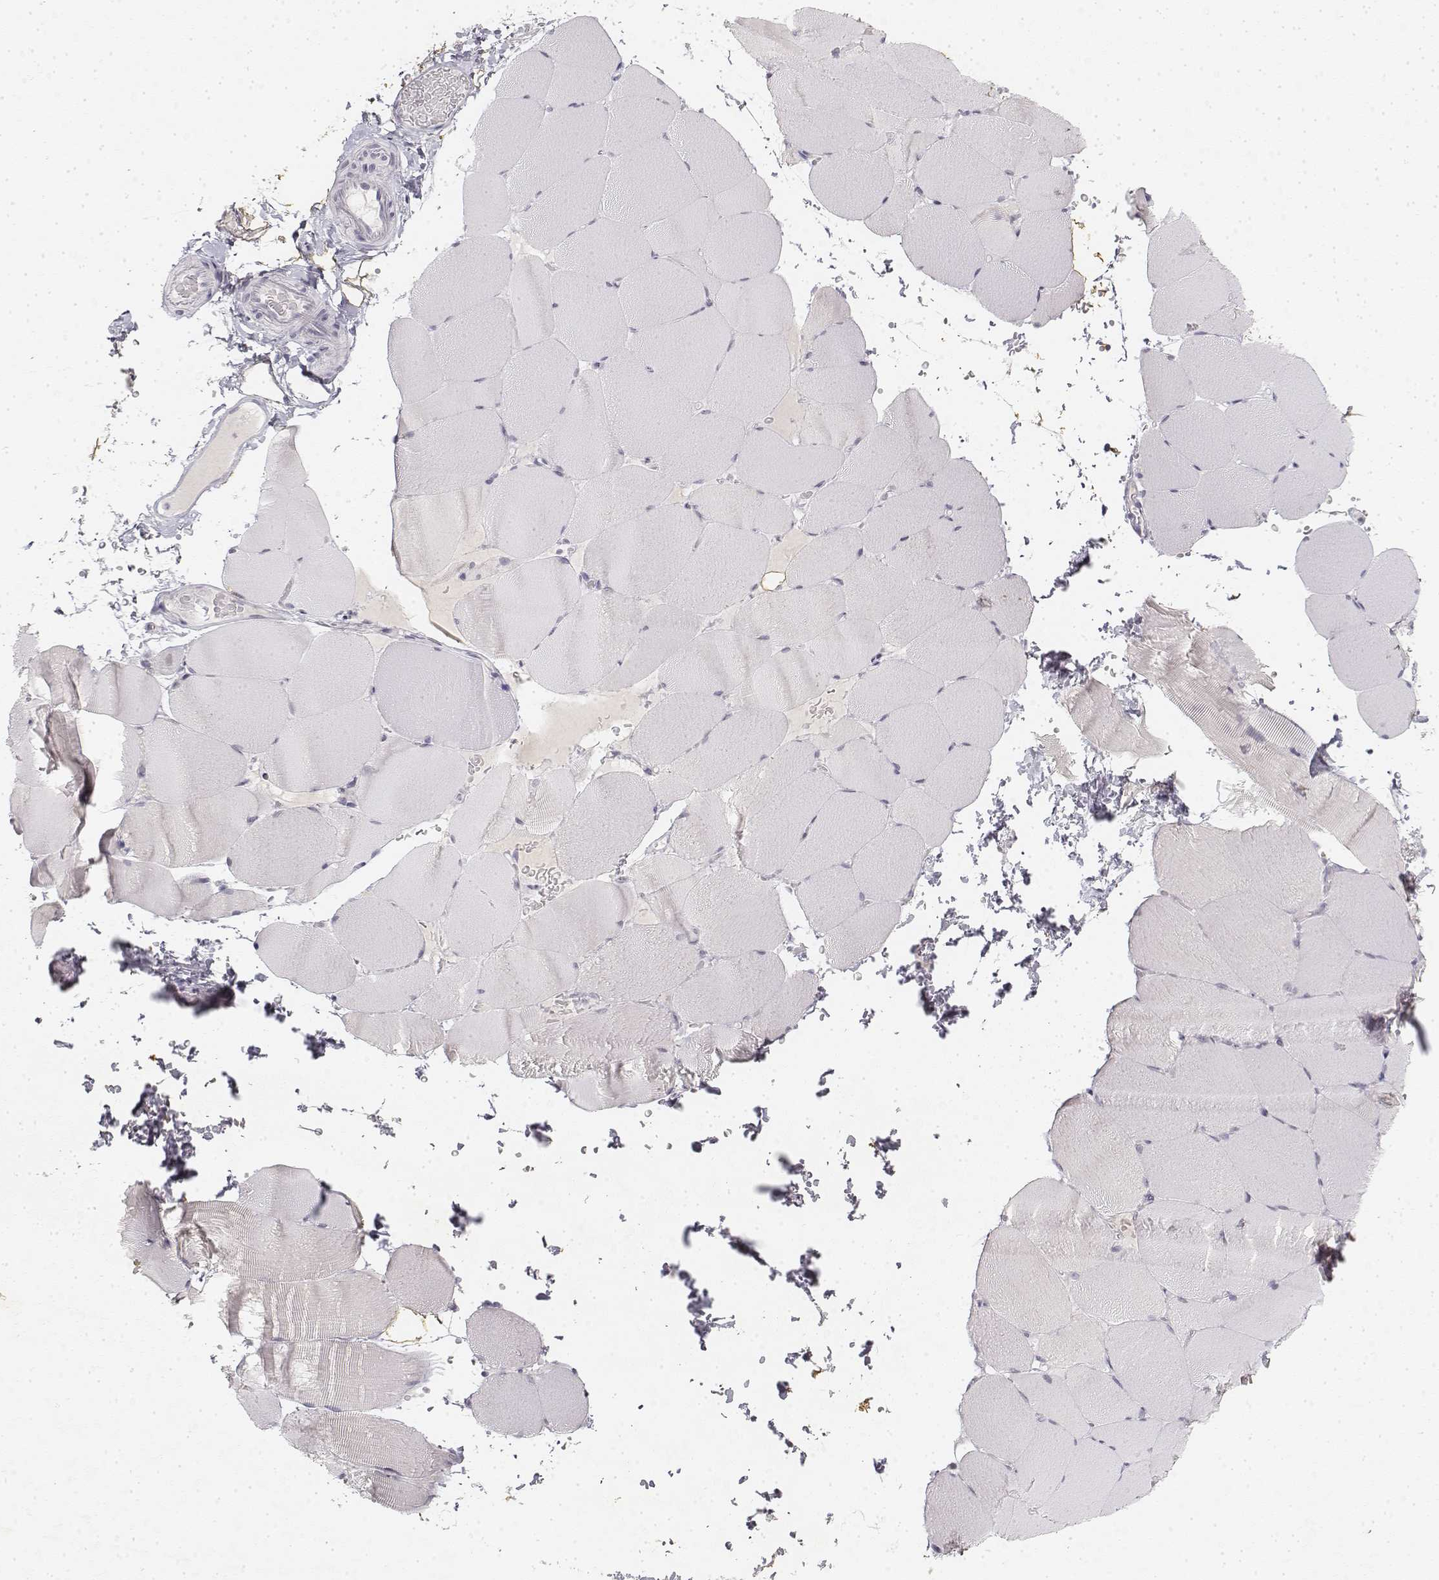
{"staining": {"intensity": "negative", "quantity": "none", "location": "none"}, "tissue": "skeletal muscle", "cell_type": "Myocytes", "image_type": "normal", "snomed": [{"axis": "morphology", "description": "Normal tissue, NOS"}, {"axis": "topography", "description": "Skeletal muscle"}], "caption": "Photomicrograph shows no protein expression in myocytes of normal skeletal muscle.", "gene": "KRT84", "patient": {"sex": "female", "age": 37}}